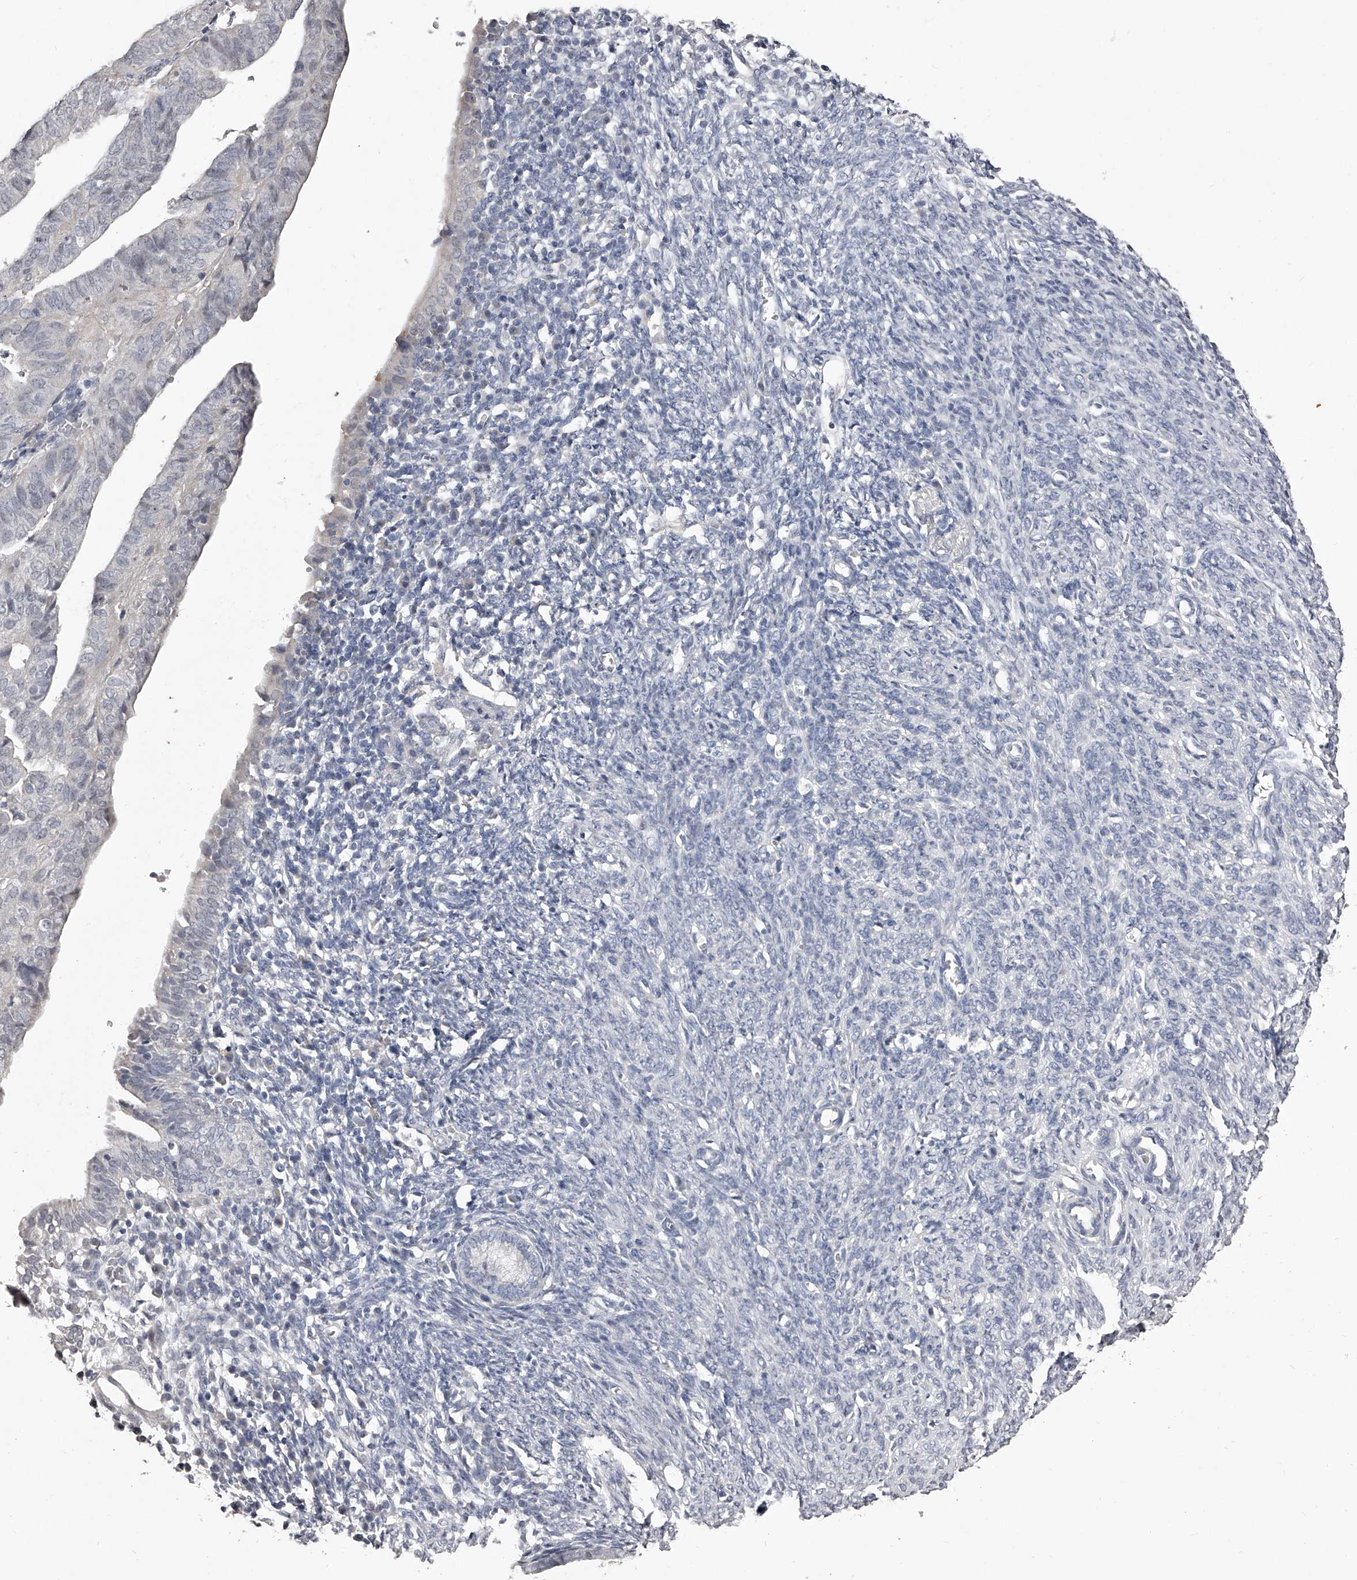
{"staining": {"intensity": "negative", "quantity": "none", "location": "none"}, "tissue": "endometrial cancer", "cell_type": "Tumor cells", "image_type": "cancer", "snomed": [{"axis": "morphology", "description": "Adenocarcinoma, NOS"}, {"axis": "topography", "description": "Uterus"}], "caption": "The immunohistochemistry photomicrograph has no significant staining in tumor cells of endometrial cancer tissue. The staining is performed using DAB (3,3'-diaminobenzidine) brown chromogen with nuclei counter-stained in using hematoxylin.", "gene": "NT5DC1", "patient": {"sex": "female", "age": 77}}